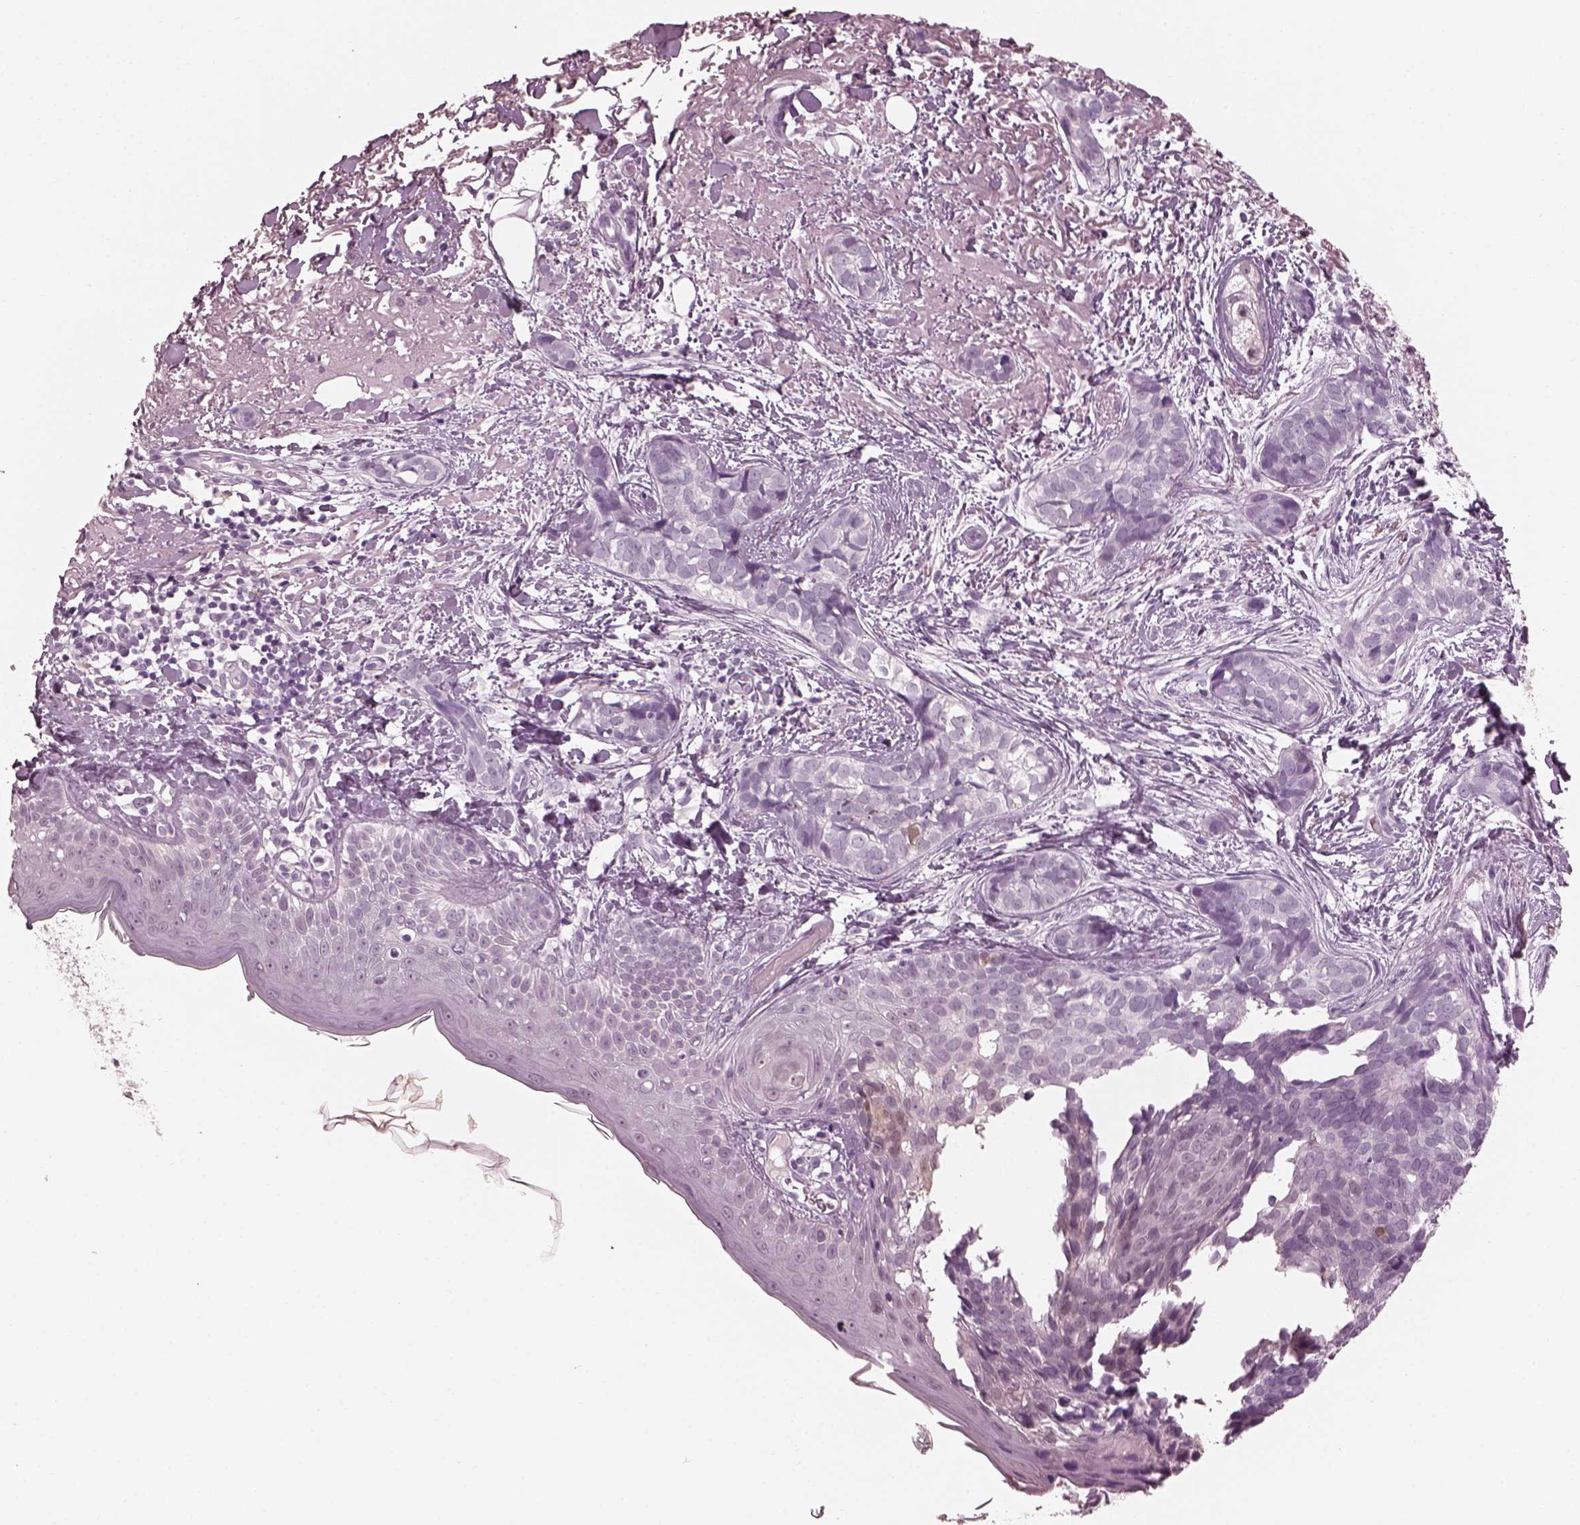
{"staining": {"intensity": "negative", "quantity": "none", "location": "none"}, "tissue": "skin cancer", "cell_type": "Tumor cells", "image_type": "cancer", "snomed": [{"axis": "morphology", "description": "Basal cell carcinoma"}, {"axis": "topography", "description": "Skin"}], "caption": "High power microscopy image of an IHC image of skin basal cell carcinoma, revealing no significant expression in tumor cells.", "gene": "C2orf81", "patient": {"sex": "male", "age": 87}}